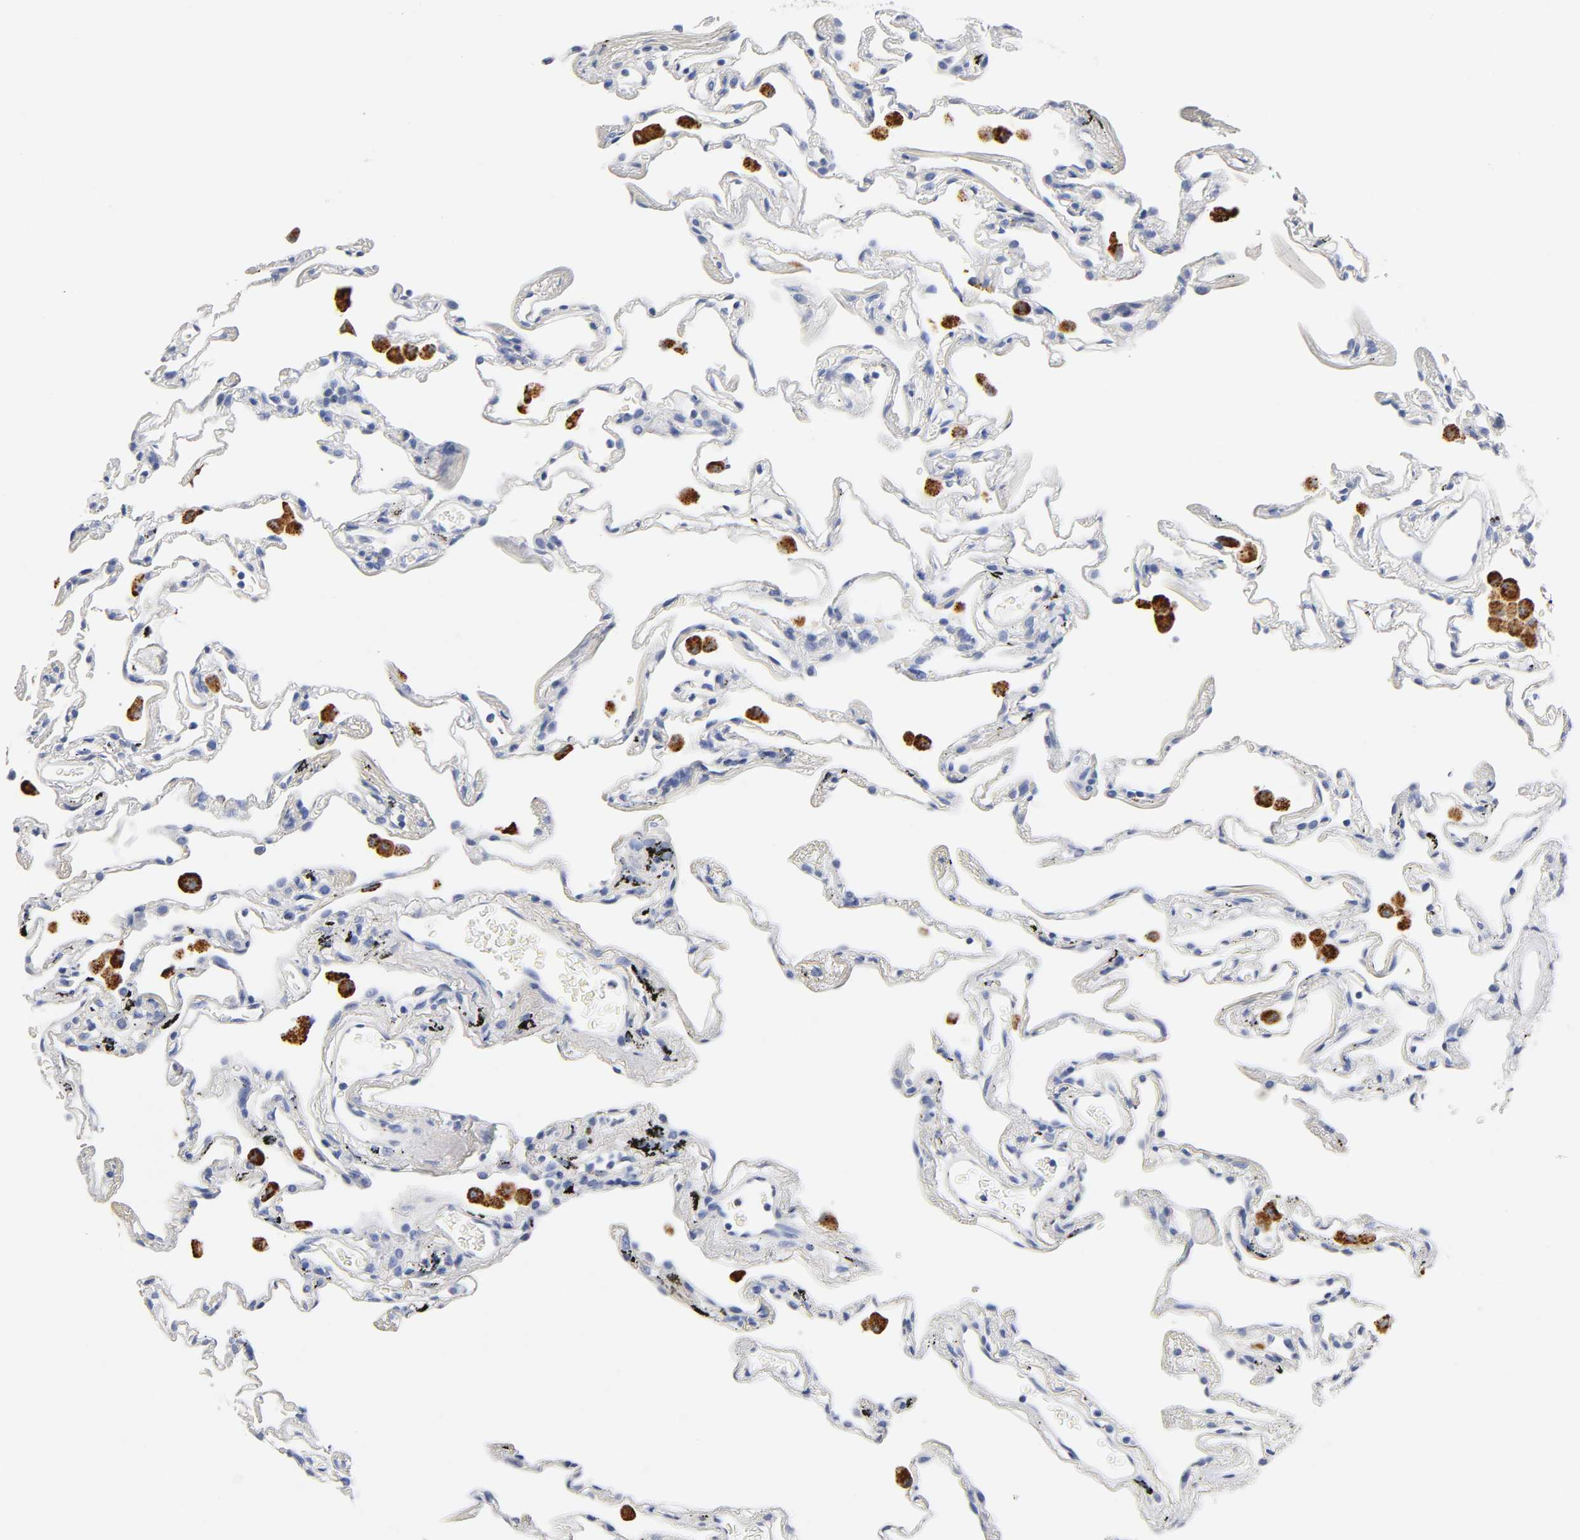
{"staining": {"intensity": "negative", "quantity": "none", "location": "none"}, "tissue": "lung", "cell_type": "Alveolar cells", "image_type": "normal", "snomed": [{"axis": "morphology", "description": "Normal tissue, NOS"}, {"axis": "morphology", "description": "Inflammation, NOS"}, {"axis": "topography", "description": "Lung"}], "caption": "IHC photomicrograph of benign lung stained for a protein (brown), which exhibits no staining in alveolar cells. (DAB (3,3'-diaminobenzidine) immunohistochemistry with hematoxylin counter stain).", "gene": "PLP1", "patient": {"sex": "male", "age": 69}}